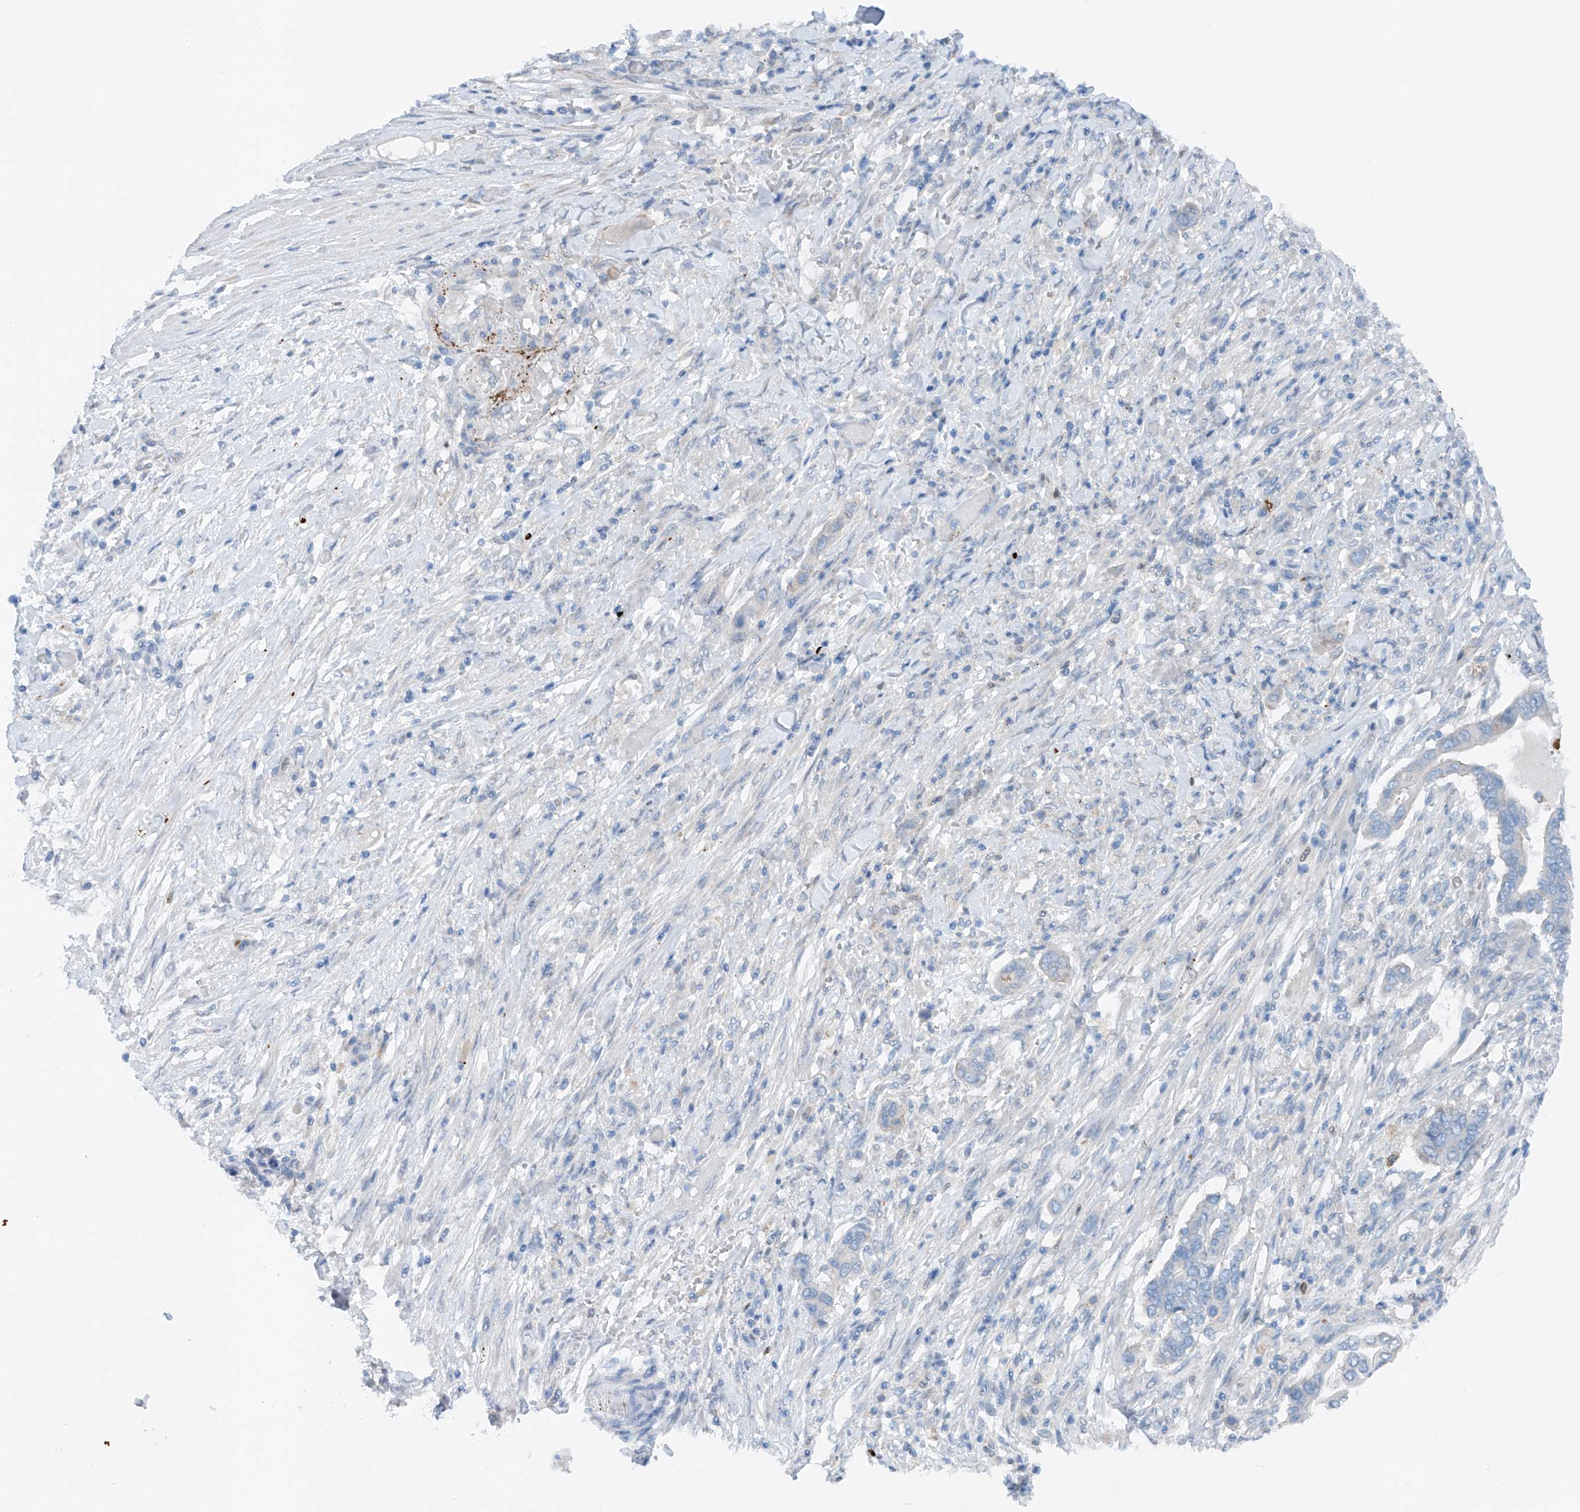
{"staining": {"intensity": "negative", "quantity": "none", "location": "none"}, "tissue": "pancreatic cancer", "cell_type": "Tumor cells", "image_type": "cancer", "snomed": [{"axis": "morphology", "description": "Adenocarcinoma, NOS"}, {"axis": "topography", "description": "Pancreas"}], "caption": "Tumor cells show no significant protein staining in pancreatic cancer.", "gene": "CEP85L", "patient": {"sex": "male", "age": 68}}